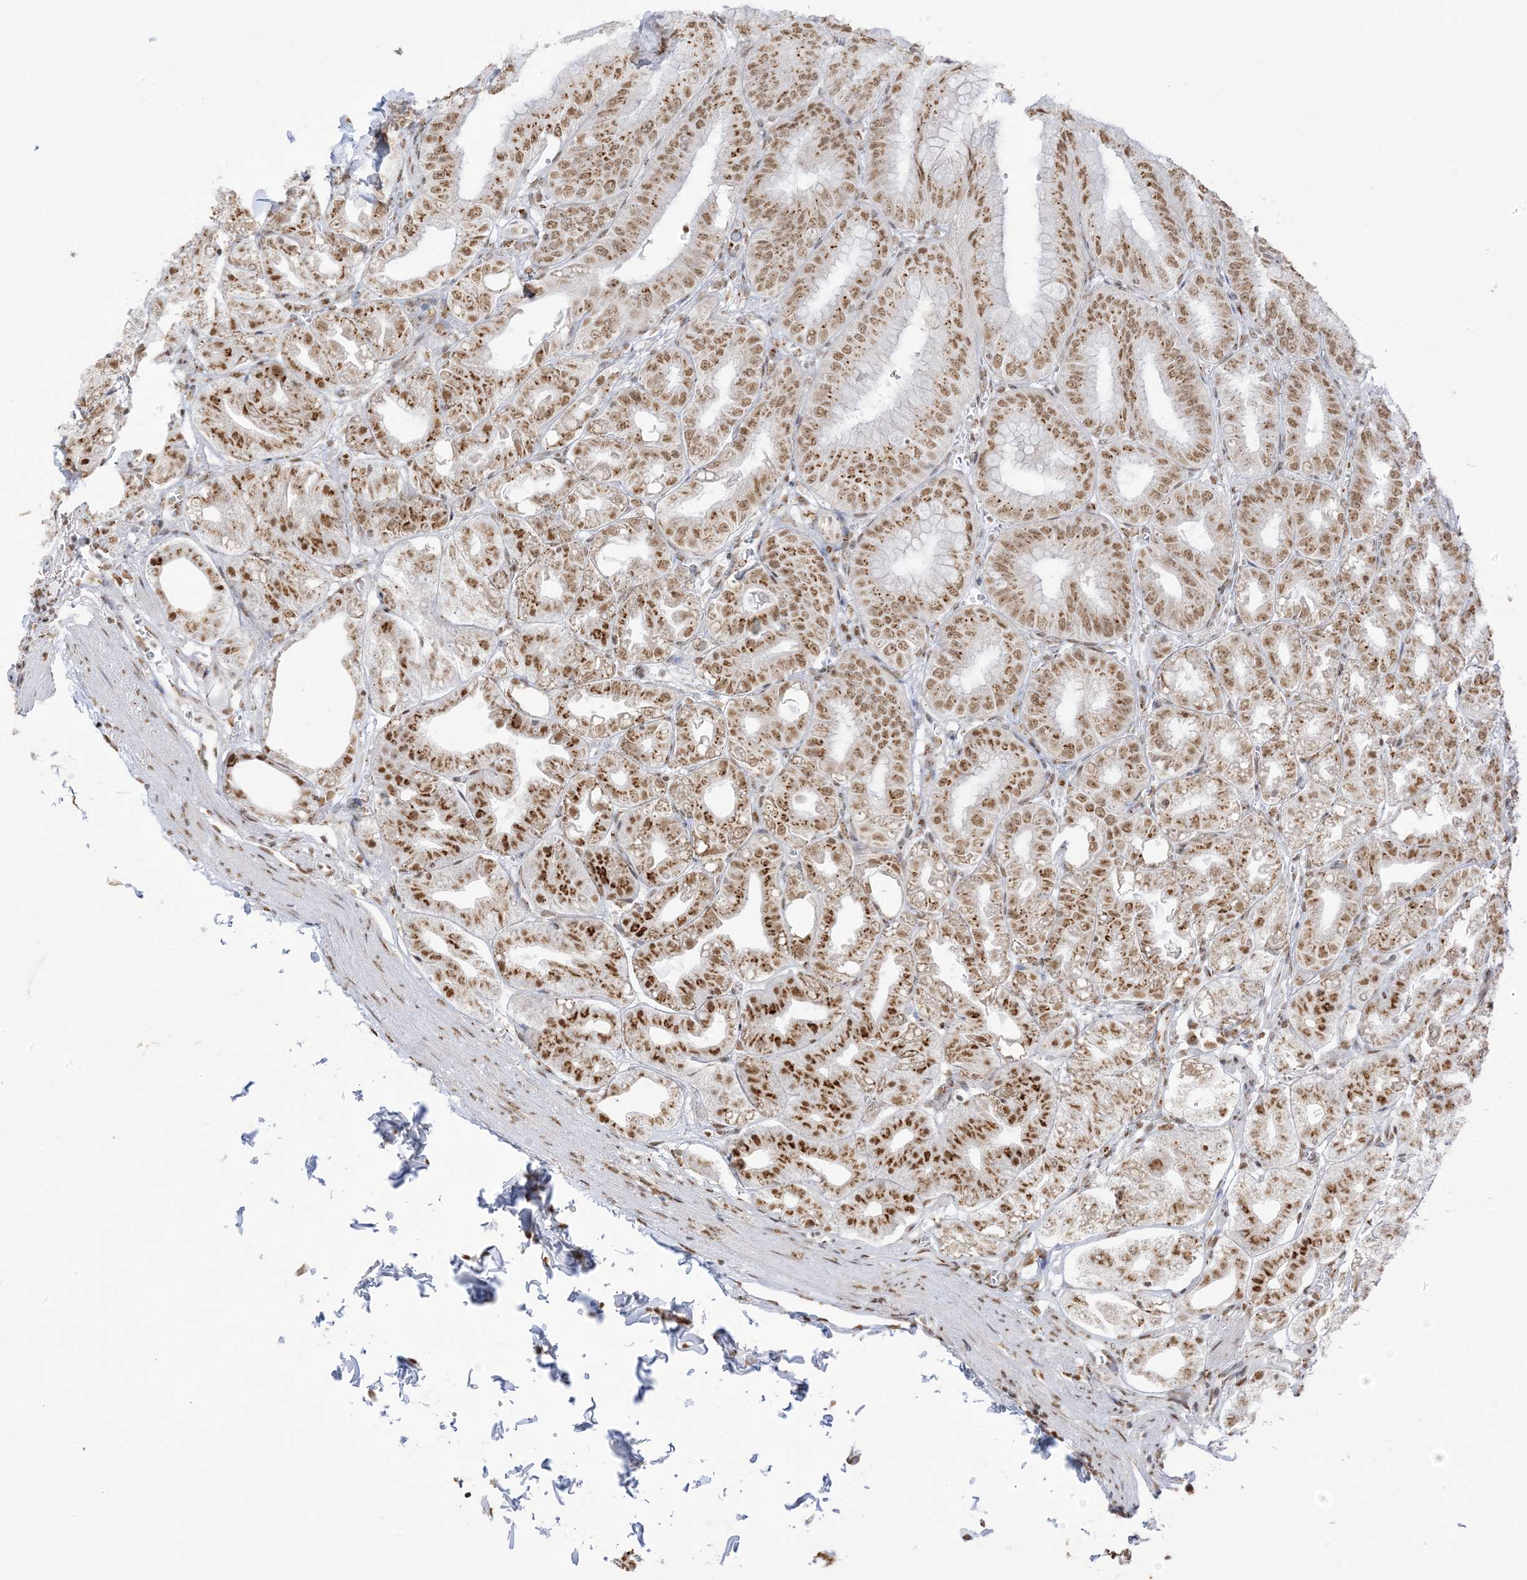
{"staining": {"intensity": "strong", "quantity": ">75%", "location": "cytoplasmic/membranous,nuclear"}, "tissue": "stomach", "cell_type": "Glandular cells", "image_type": "normal", "snomed": [{"axis": "morphology", "description": "Normal tissue, NOS"}, {"axis": "topography", "description": "Stomach, lower"}], "caption": "About >75% of glandular cells in unremarkable stomach show strong cytoplasmic/membranous,nuclear protein staining as visualized by brown immunohistochemical staining.", "gene": "GPR107", "patient": {"sex": "male", "age": 71}}